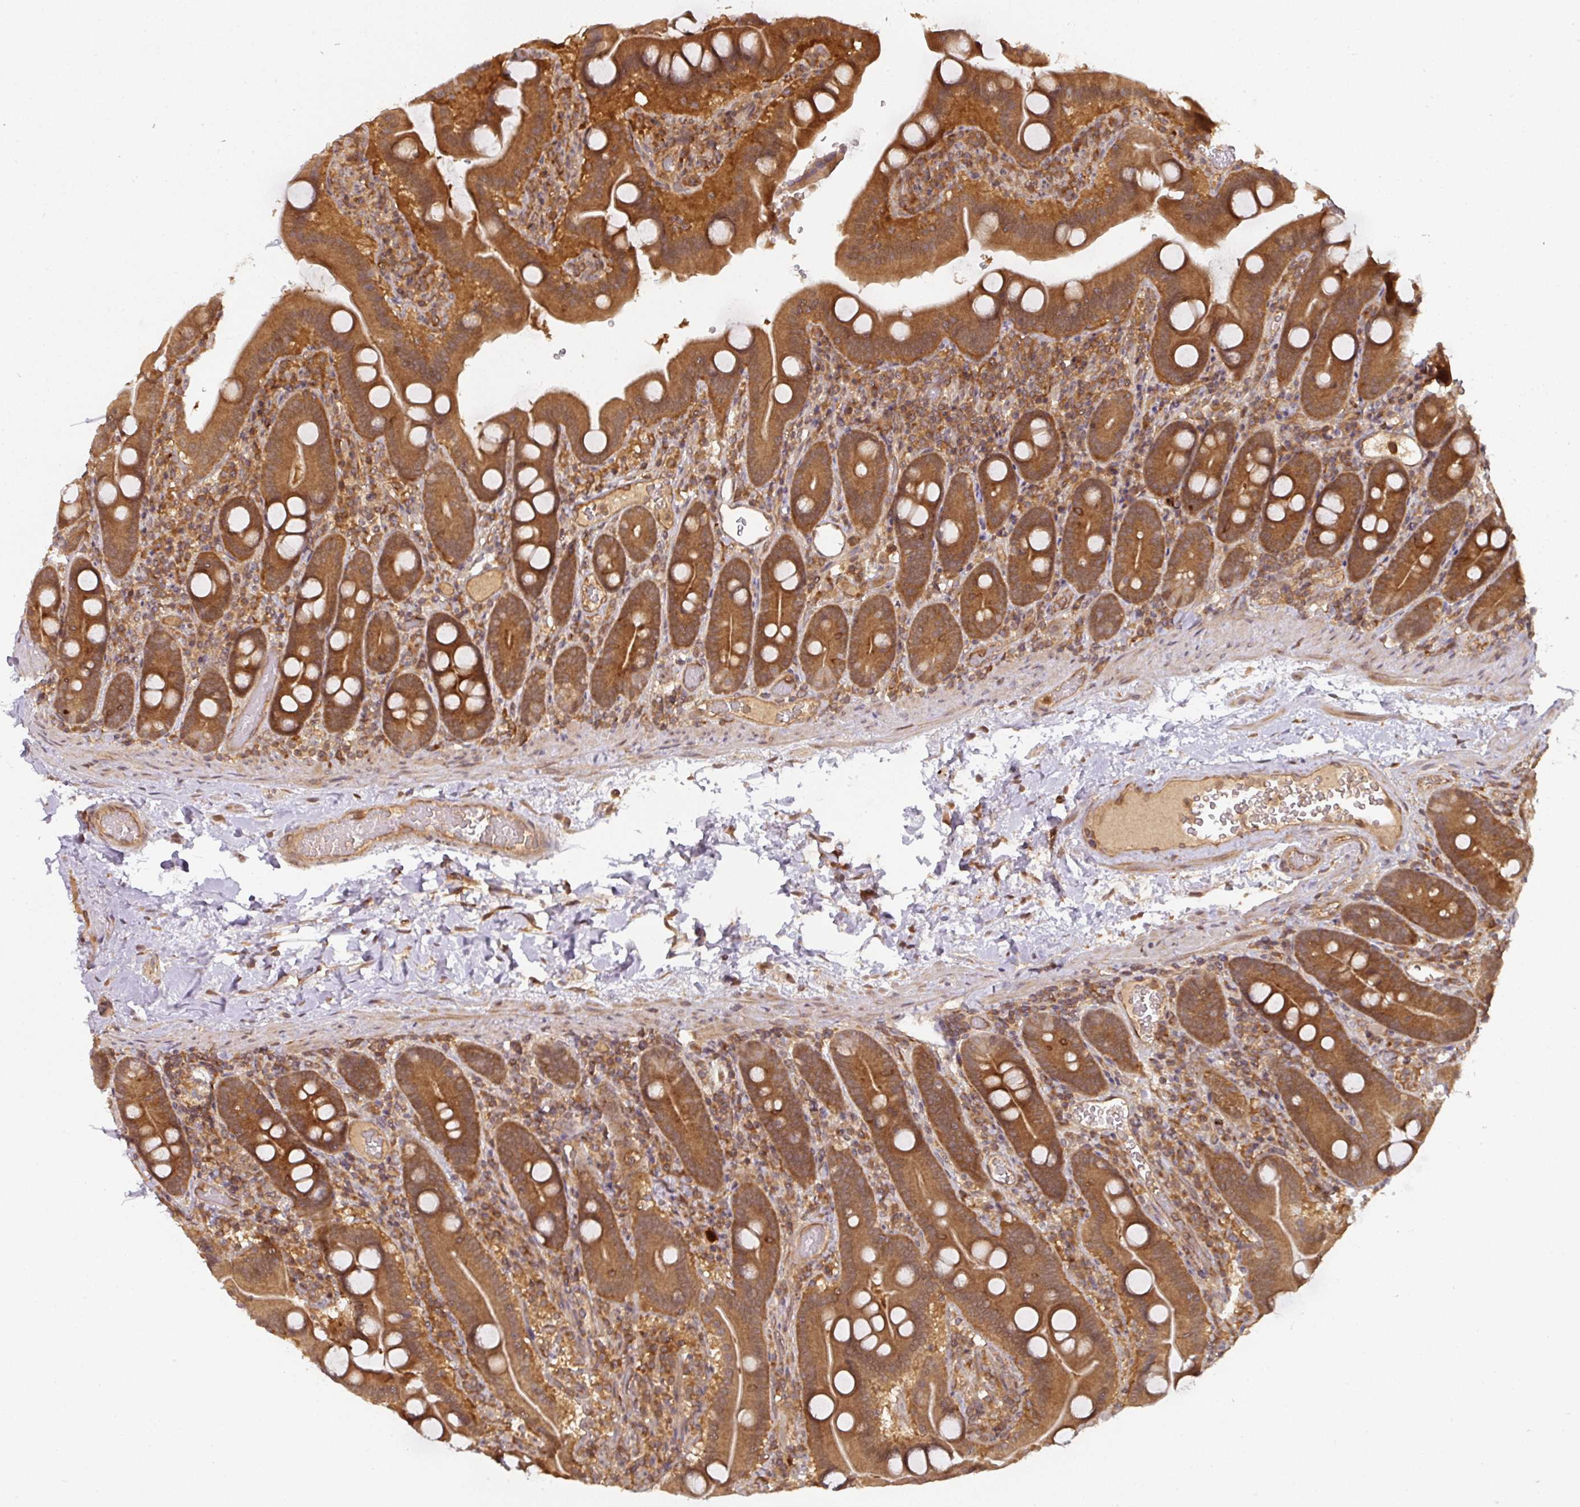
{"staining": {"intensity": "strong", "quantity": ">75%", "location": "cytoplasmic/membranous"}, "tissue": "duodenum", "cell_type": "Glandular cells", "image_type": "normal", "snomed": [{"axis": "morphology", "description": "Normal tissue, NOS"}, {"axis": "topography", "description": "Duodenum"}], "caption": "Immunohistochemistry (IHC) photomicrograph of benign human duodenum stained for a protein (brown), which displays high levels of strong cytoplasmic/membranous expression in approximately >75% of glandular cells.", "gene": "EIF4EBP2", "patient": {"sex": "male", "age": 55}}